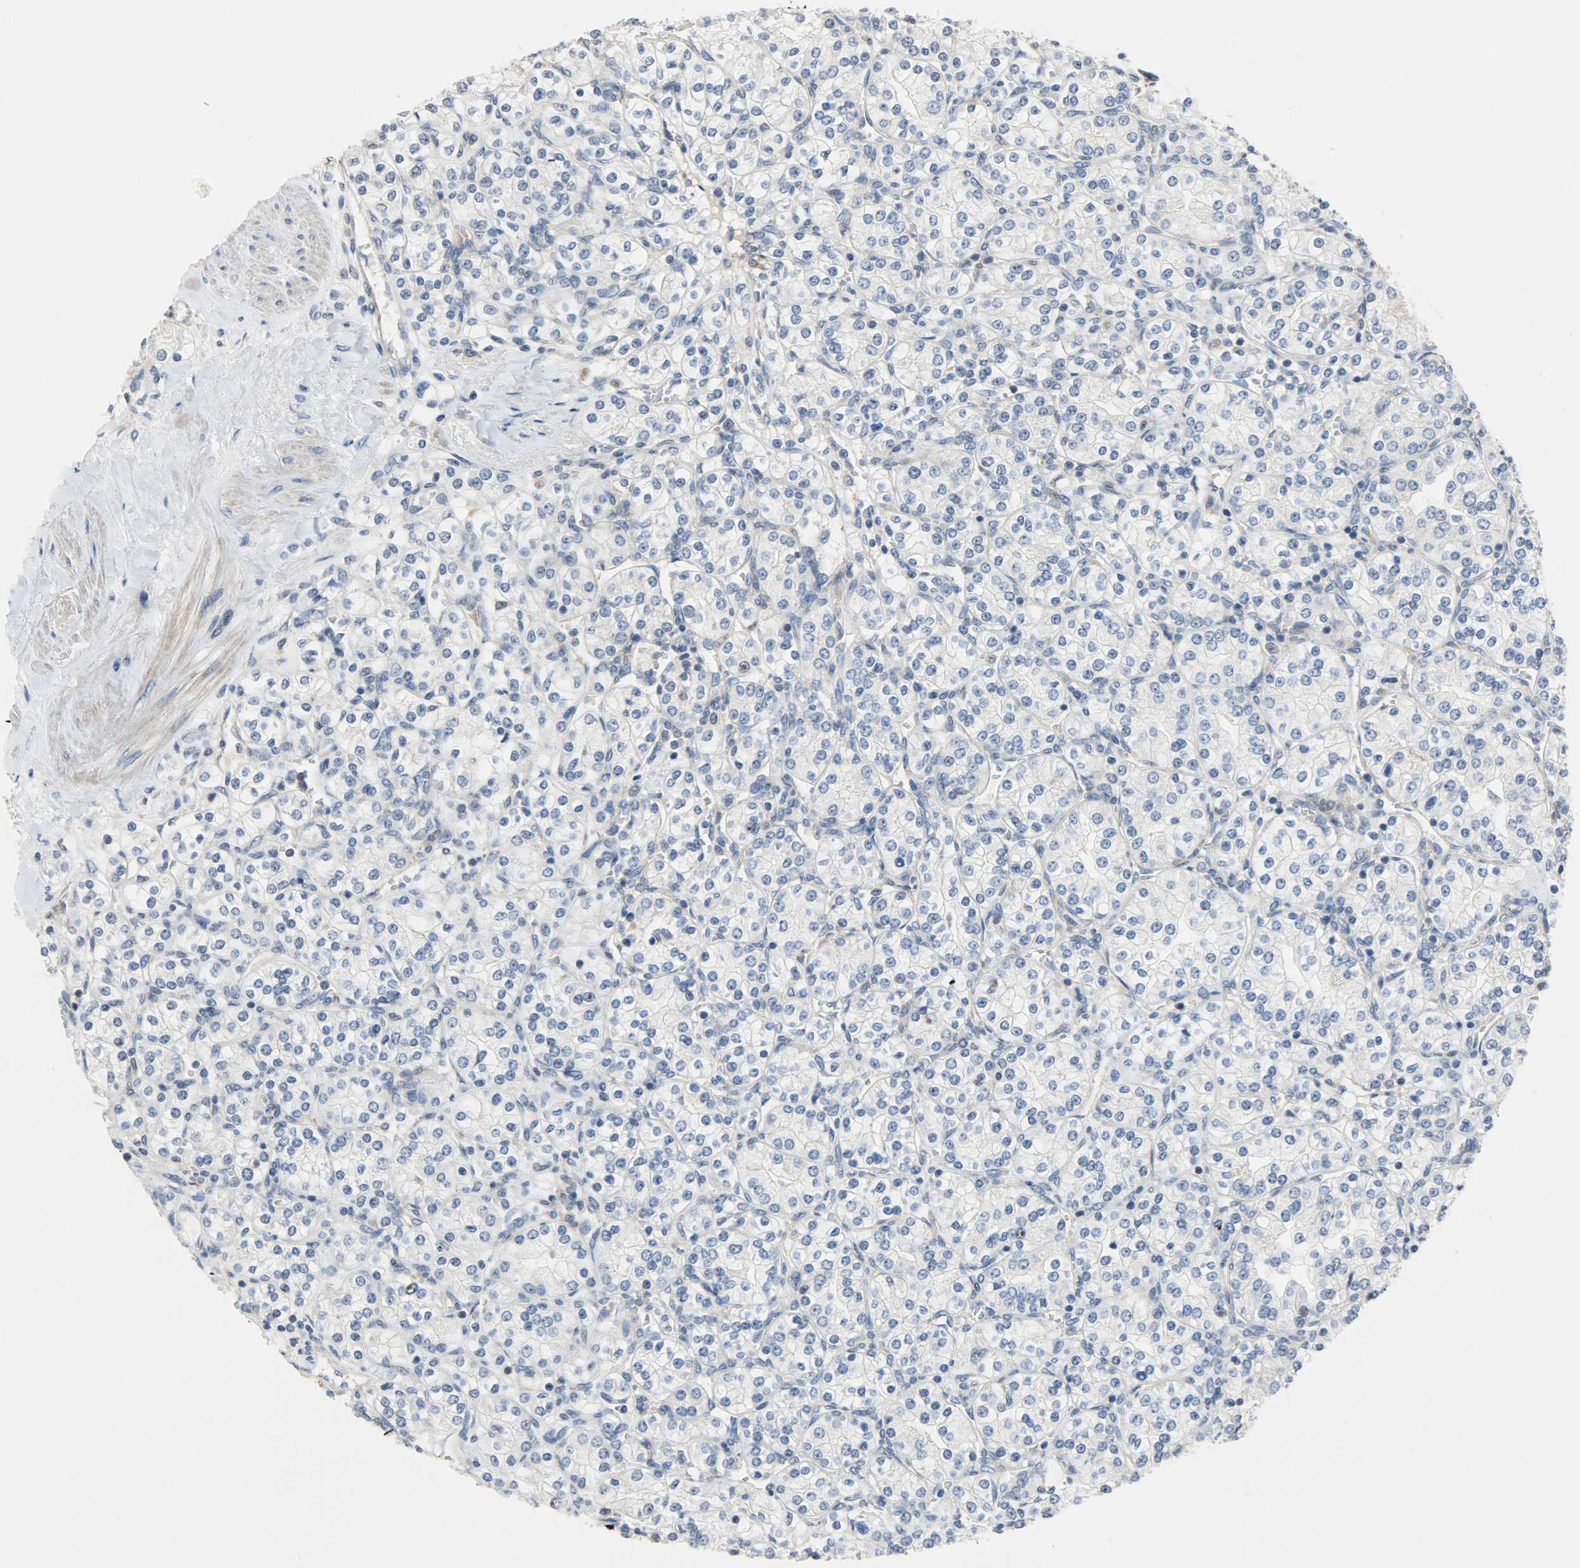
{"staining": {"intensity": "negative", "quantity": "none", "location": "none"}, "tissue": "renal cancer", "cell_type": "Tumor cells", "image_type": "cancer", "snomed": [{"axis": "morphology", "description": "Adenocarcinoma, NOS"}, {"axis": "topography", "description": "Kidney"}], "caption": "Immunohistochemistry (IHC) micrograph of neoplastic tissue: human renal cancer stained with DAB (3,3'-diaminobenzidine) shows no significant protein expression in tumor cells.", "gene": "TRIM21", "patient": {"sex": "male", "age": 77}}